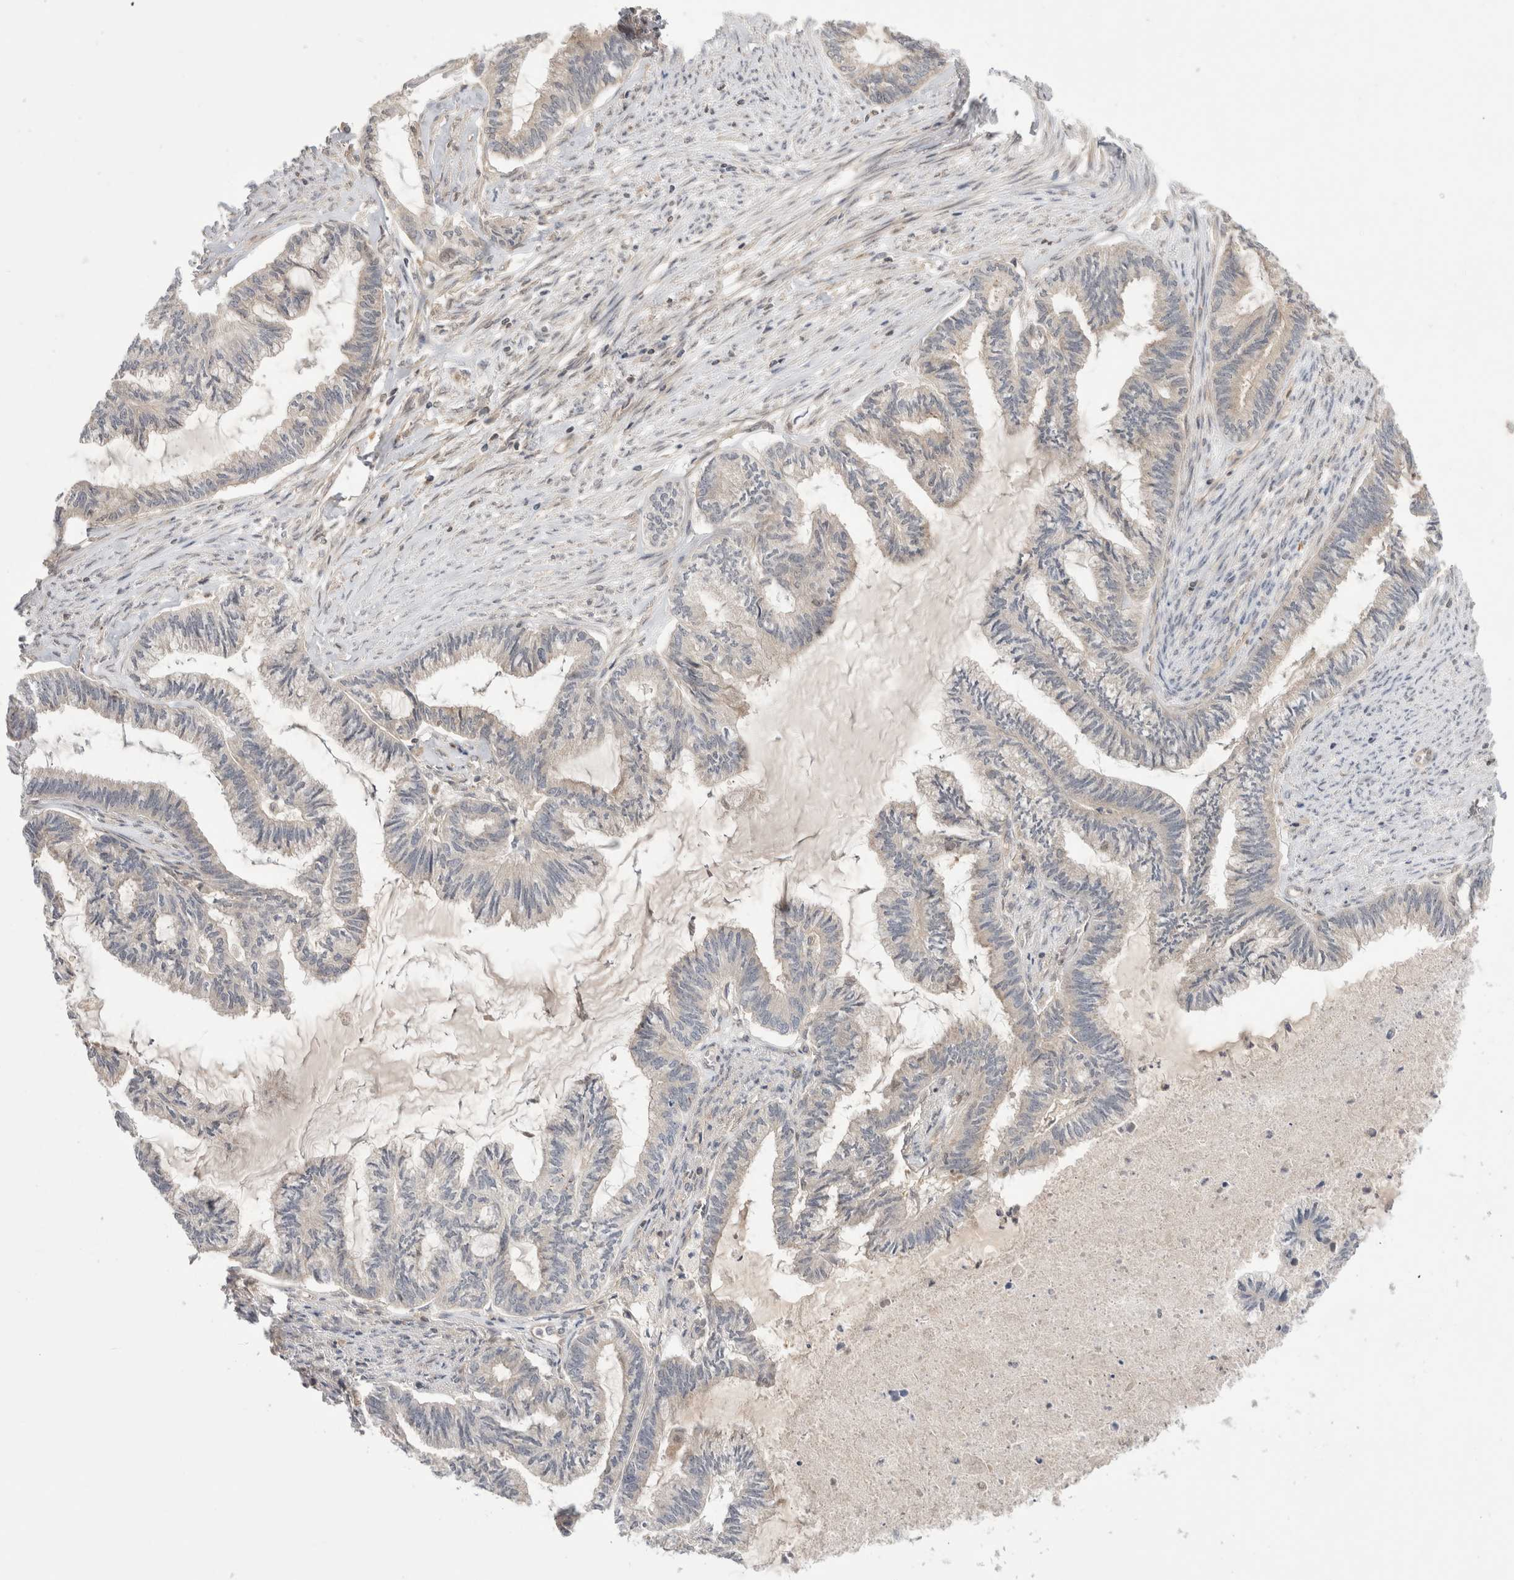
{"staining": {"intensity": "weak", "quantity": "<25%", "location": "cytoplasmic/membranous"}, "tissue": "endometrial cancer", "cell_type": "Tumor cells", "image_type": "cancer", "snomed": [{"axis": "morphology", "description": "Adenocarcinoma, NOS"}, {"axis": "topography", "description": "Endometrium"}], "caption": "IHC image of endometrial cancer (adenocarcinoma) stained for a protein (brown), which displays no staining in tumor cells.", "gene": "NFKB1", "patient": {"sex": "female", "age": 86}}